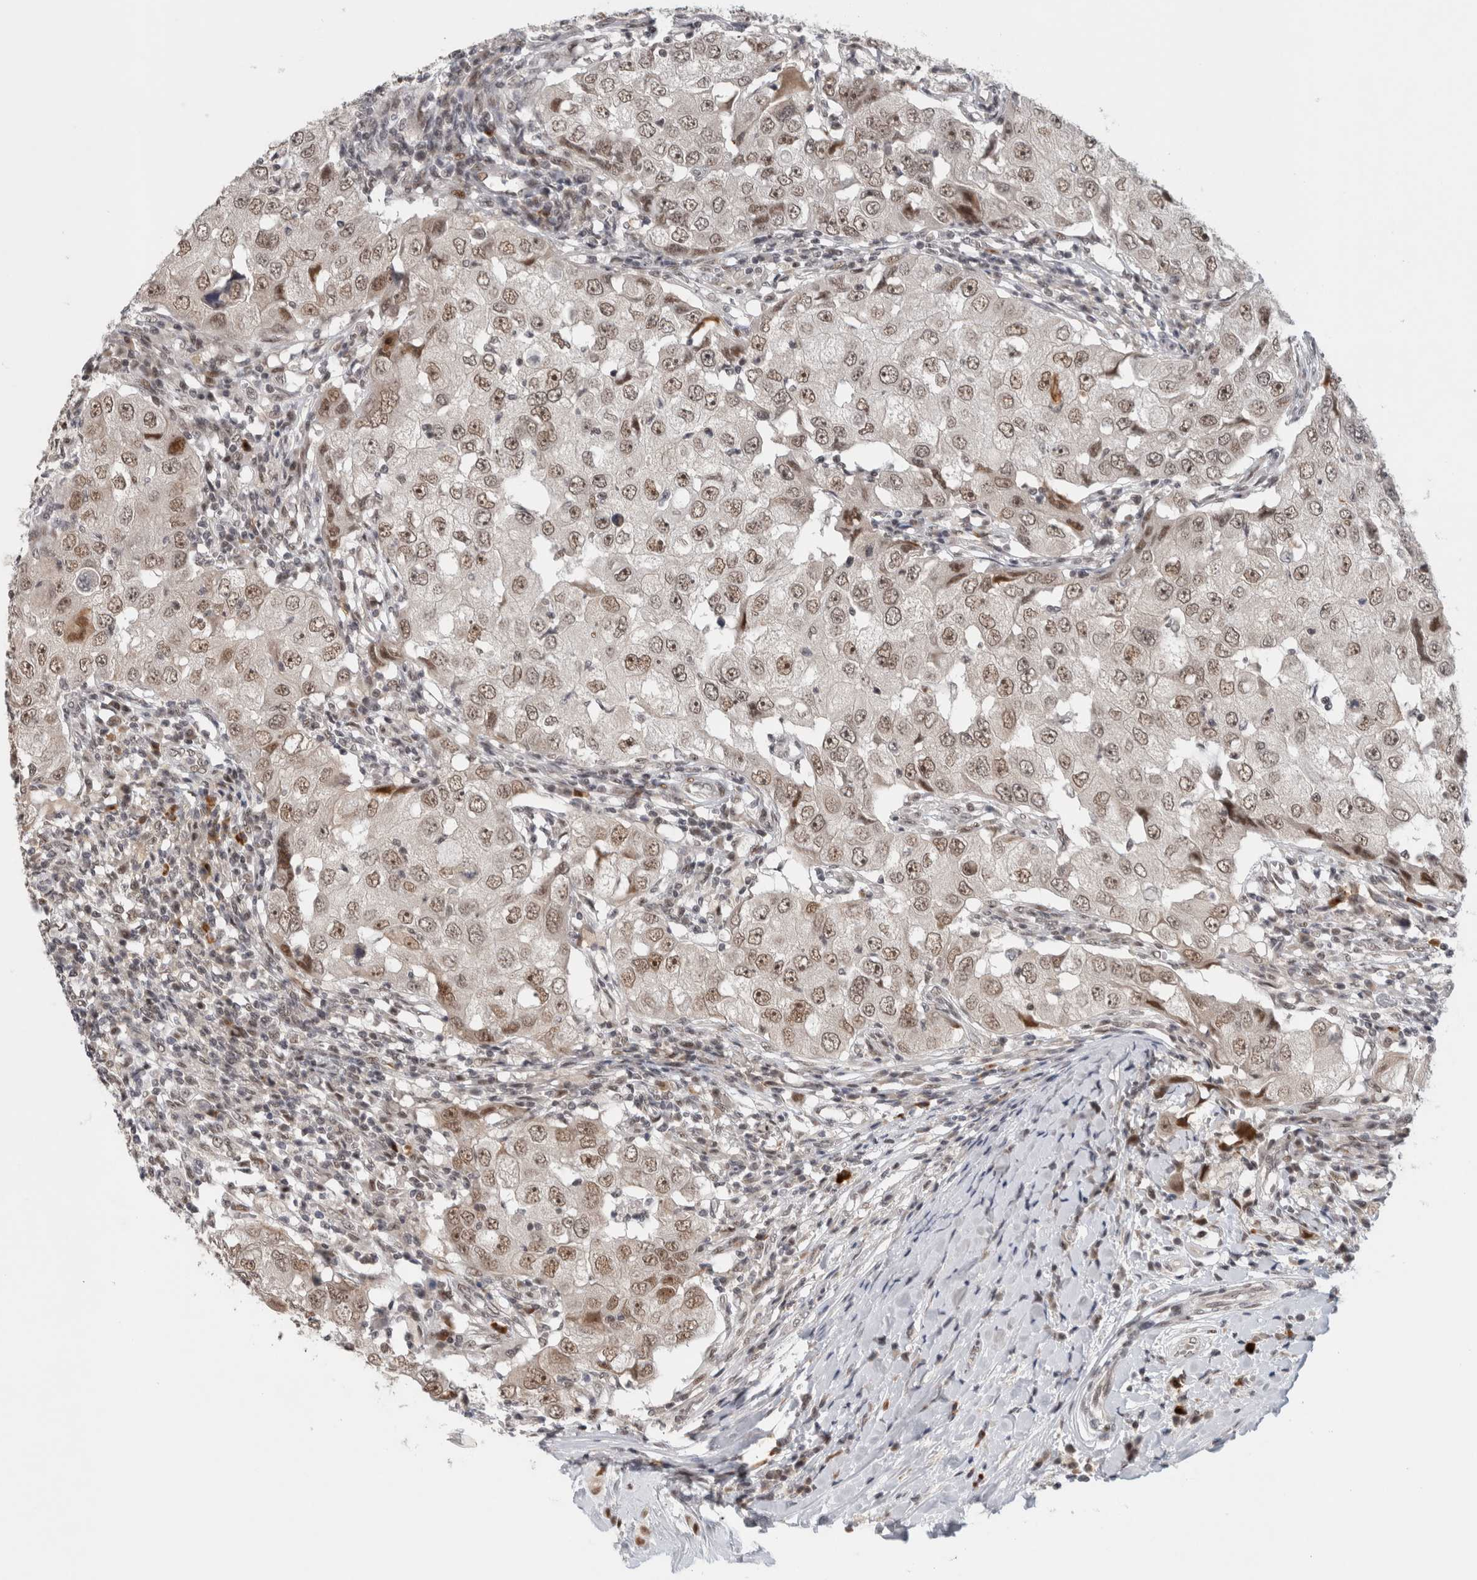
{"staining": {"intensity": "weak", "quantity": ">75%", "location": "nuclear"}, "tissue": "breast cancer", "cell_type": "Tumor cells", "image_type": "cancer", "snomed": [{"axis": "morphology", "description": "Duct carcinoma"}, {"axis": "topography", "description": "Breast"}], "caption": "Immunohistochemical staining of breast cancer (invasive ductal carcinoma) exhibits weak nuclear protein staining in approximately >75% of tumor cells. Using DAB (3,3'-diaminobenzidine) (brown) and hematoxylin (blue) stains, captured at high magnification using brightfield microscopy.", "gene": "HESX1", "patient": {"sex": "female", "age": 27}}